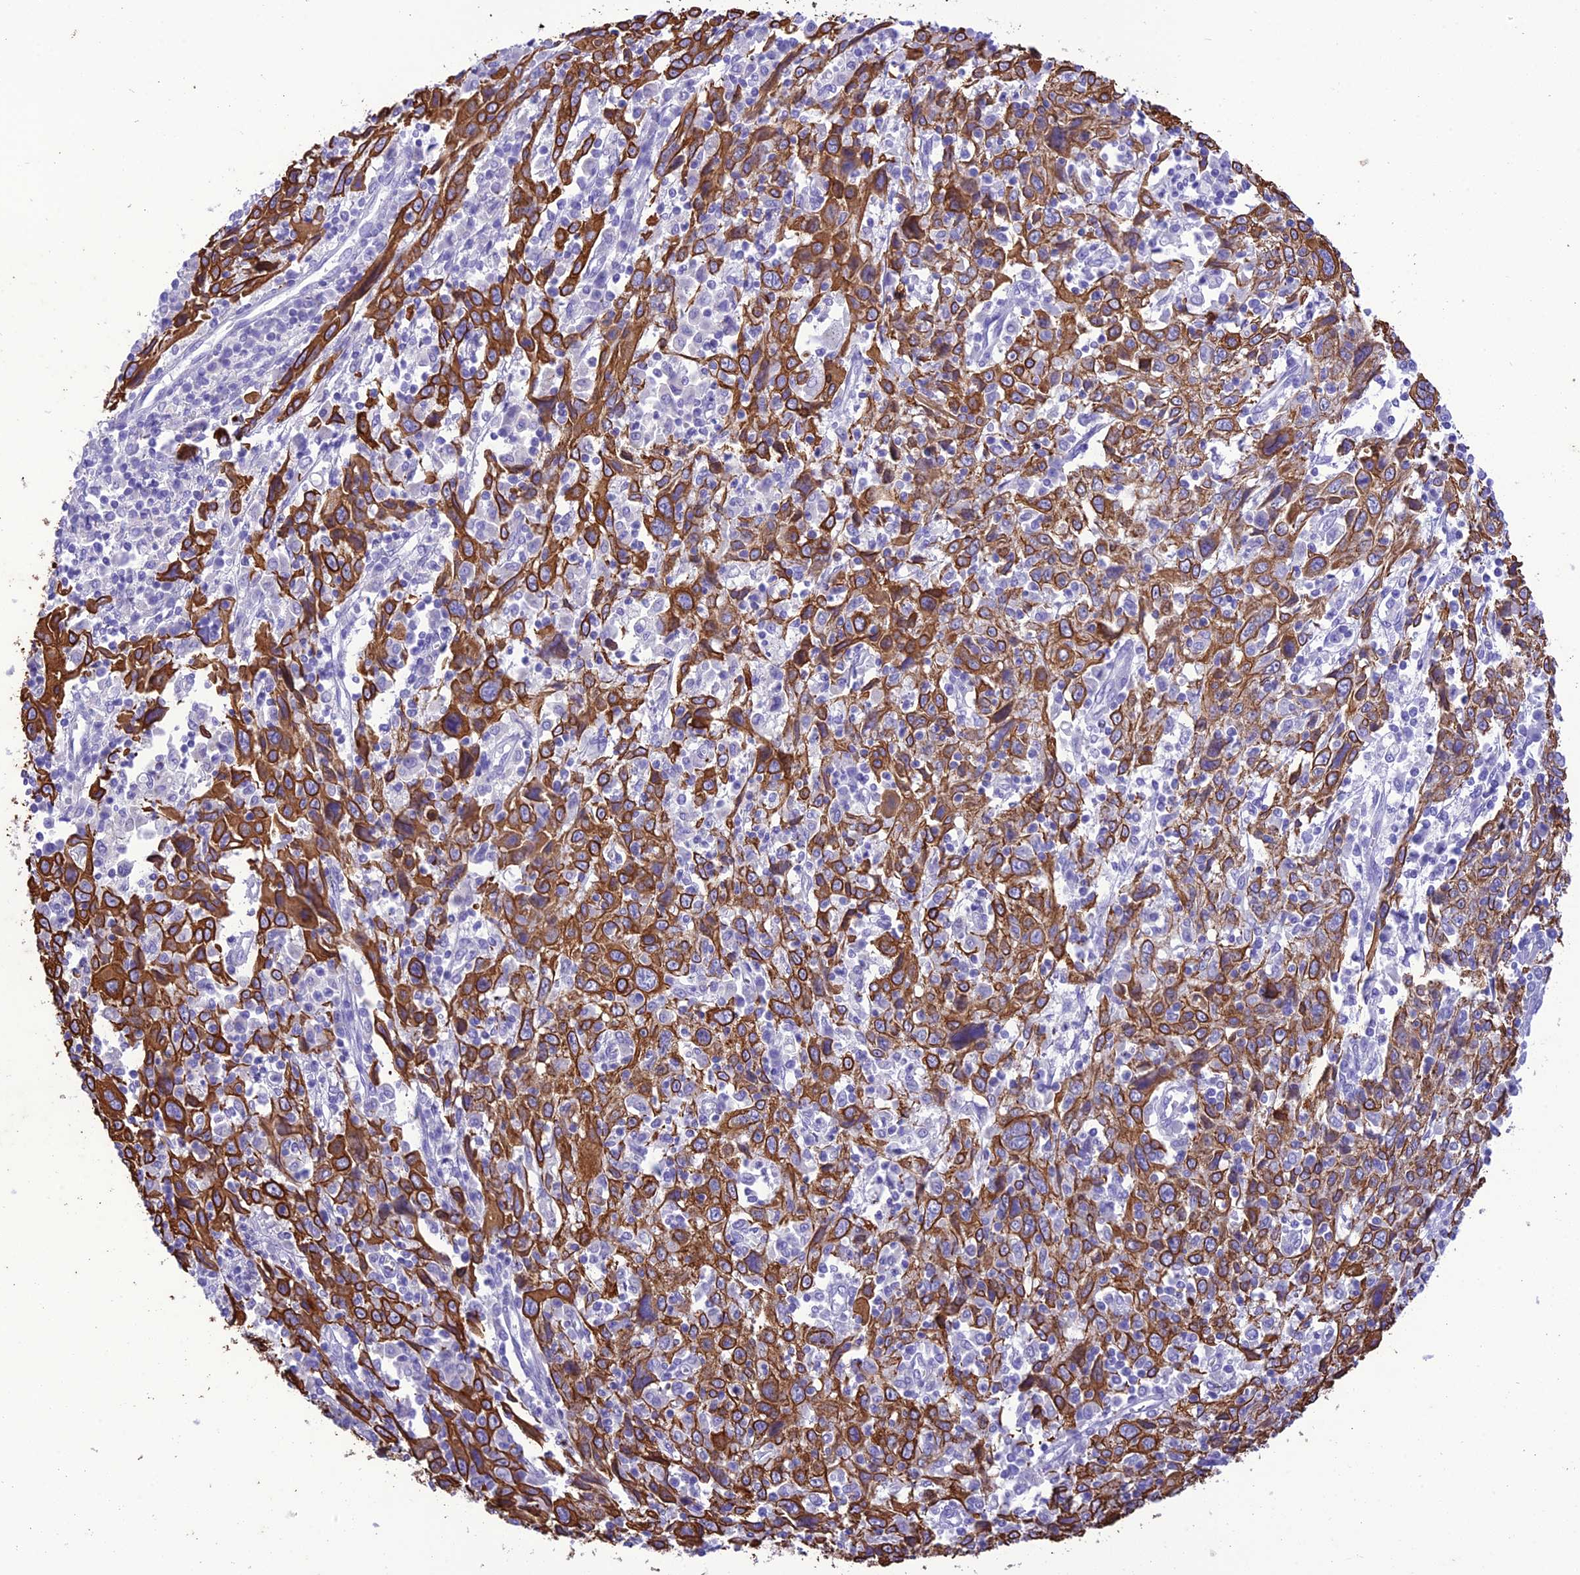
{"staining": {"intensity": "strong", "quantity": ">75%", "location": "cytoplasmic/membranous"}, "tissue": "cervical cancer", "cell_type": "Tumor cells", "image_type": "cancer", "snomed": [{"axis": "morphology", "description": "Squamous cell carcinoma, NOS"}, {"axis": "topography", "description": "Cervix"}], "caption": "Squamous cell carcinoma (cervical) stained with IHC demonstrates strong cytoplasmic/membranous staining in about >75% of tumor cells.", "gene": "VPS52", "patient": {"sex": "female", "age": 46}}